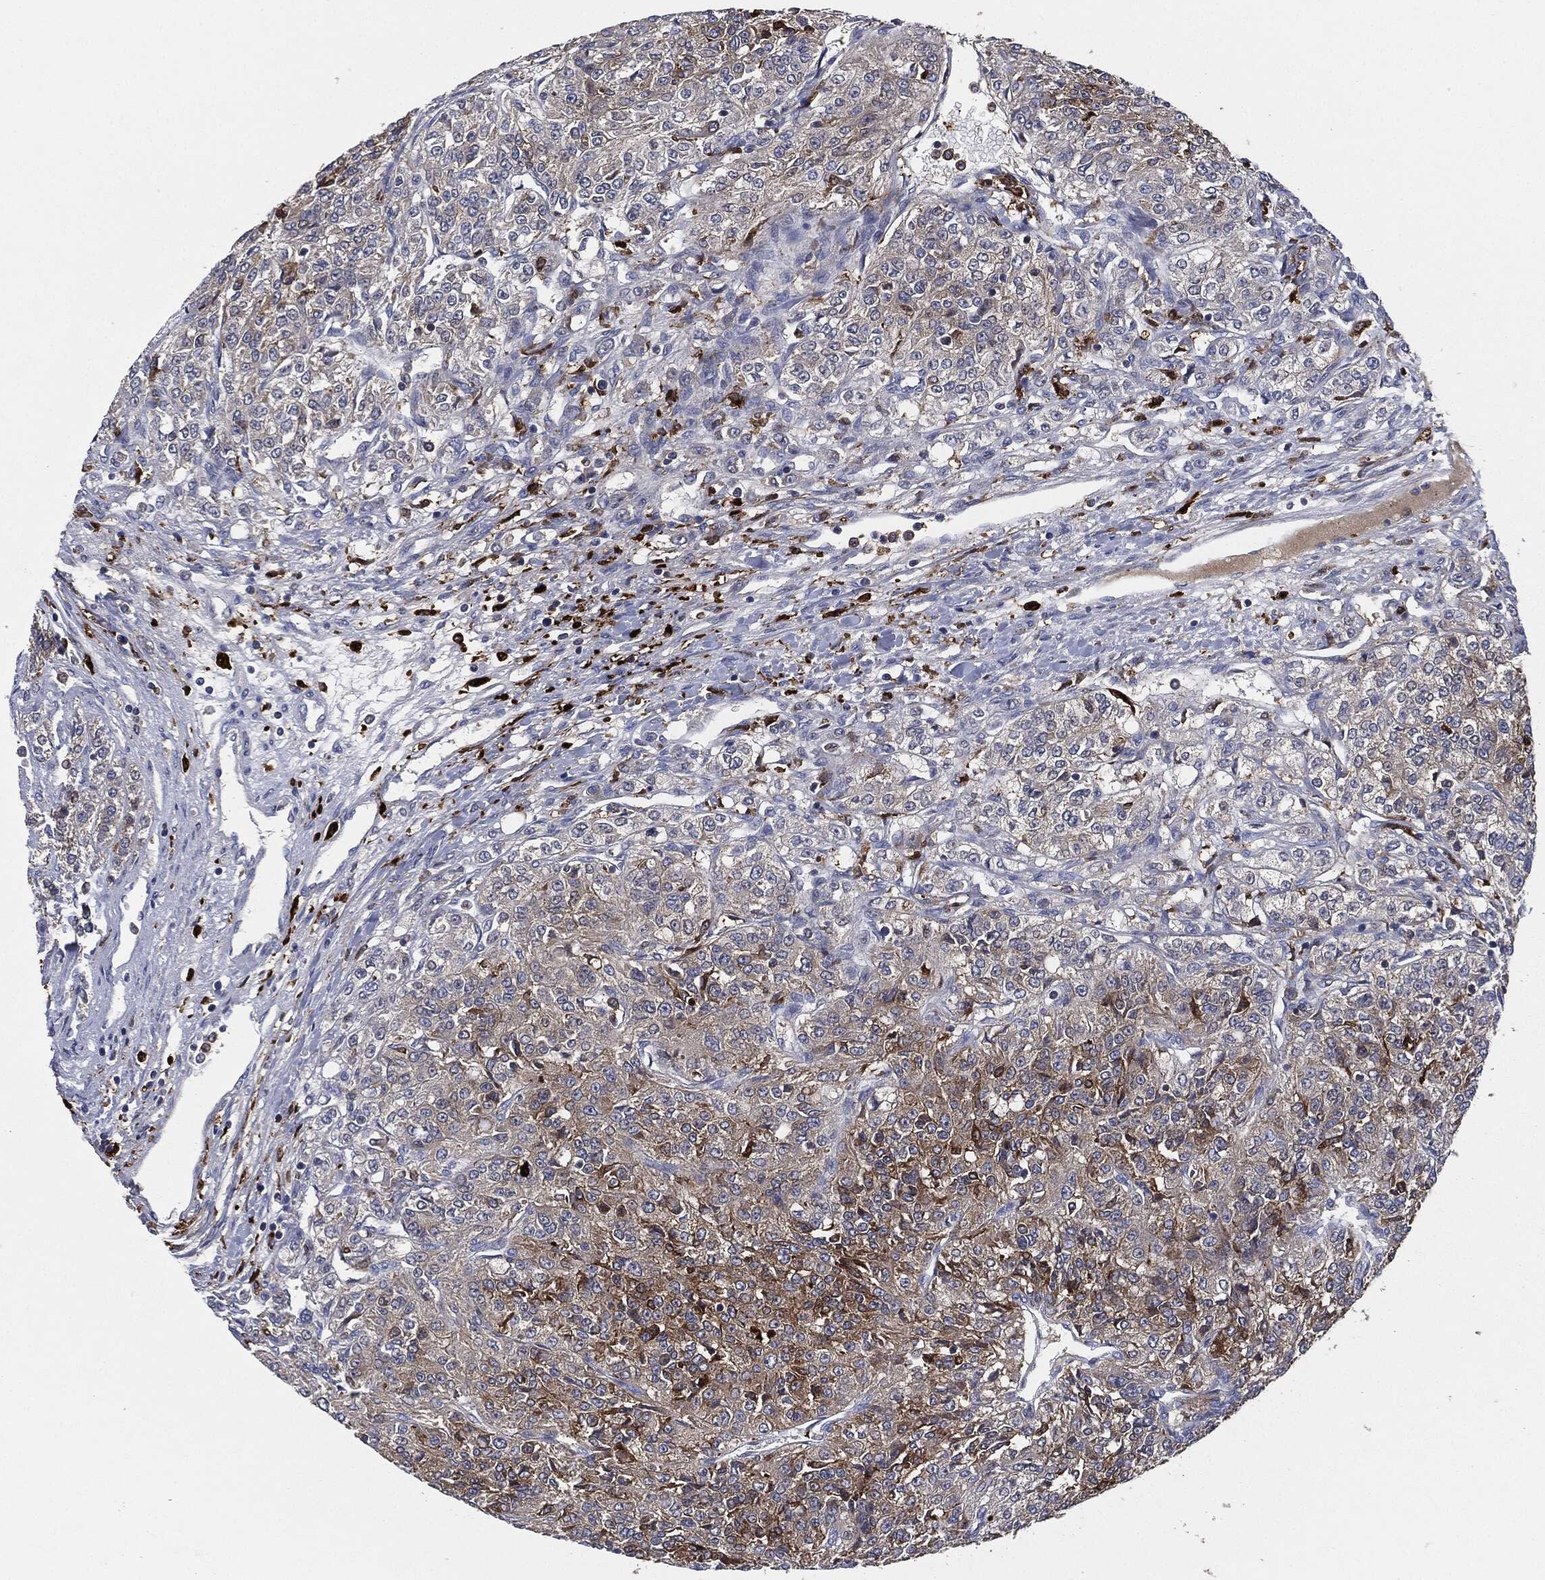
{"staining": {"intensity": "moderate", "quantity": "<25%", "location": "cytoplasmic/membranous"}, "tissue": "renal cancer", "cell_type": "Tumor cells", "image_type": "cancer", "snomed": [{"axis": "morphology", "description": "Adenocarcinoma, NOS"}, {"axis": "topography", "description": "Kidney"}], "caption": "Immunohistochemistry (IHC) micrograph of human renal cancer (adenocarcinoma) stained for a protein (brown), which reveals low levels of moderate cytoplasmic/membranous expression in about <25% of tumor cells.", "gene": "TMEM11", "patient": {"sex": "female", "age": 63}}